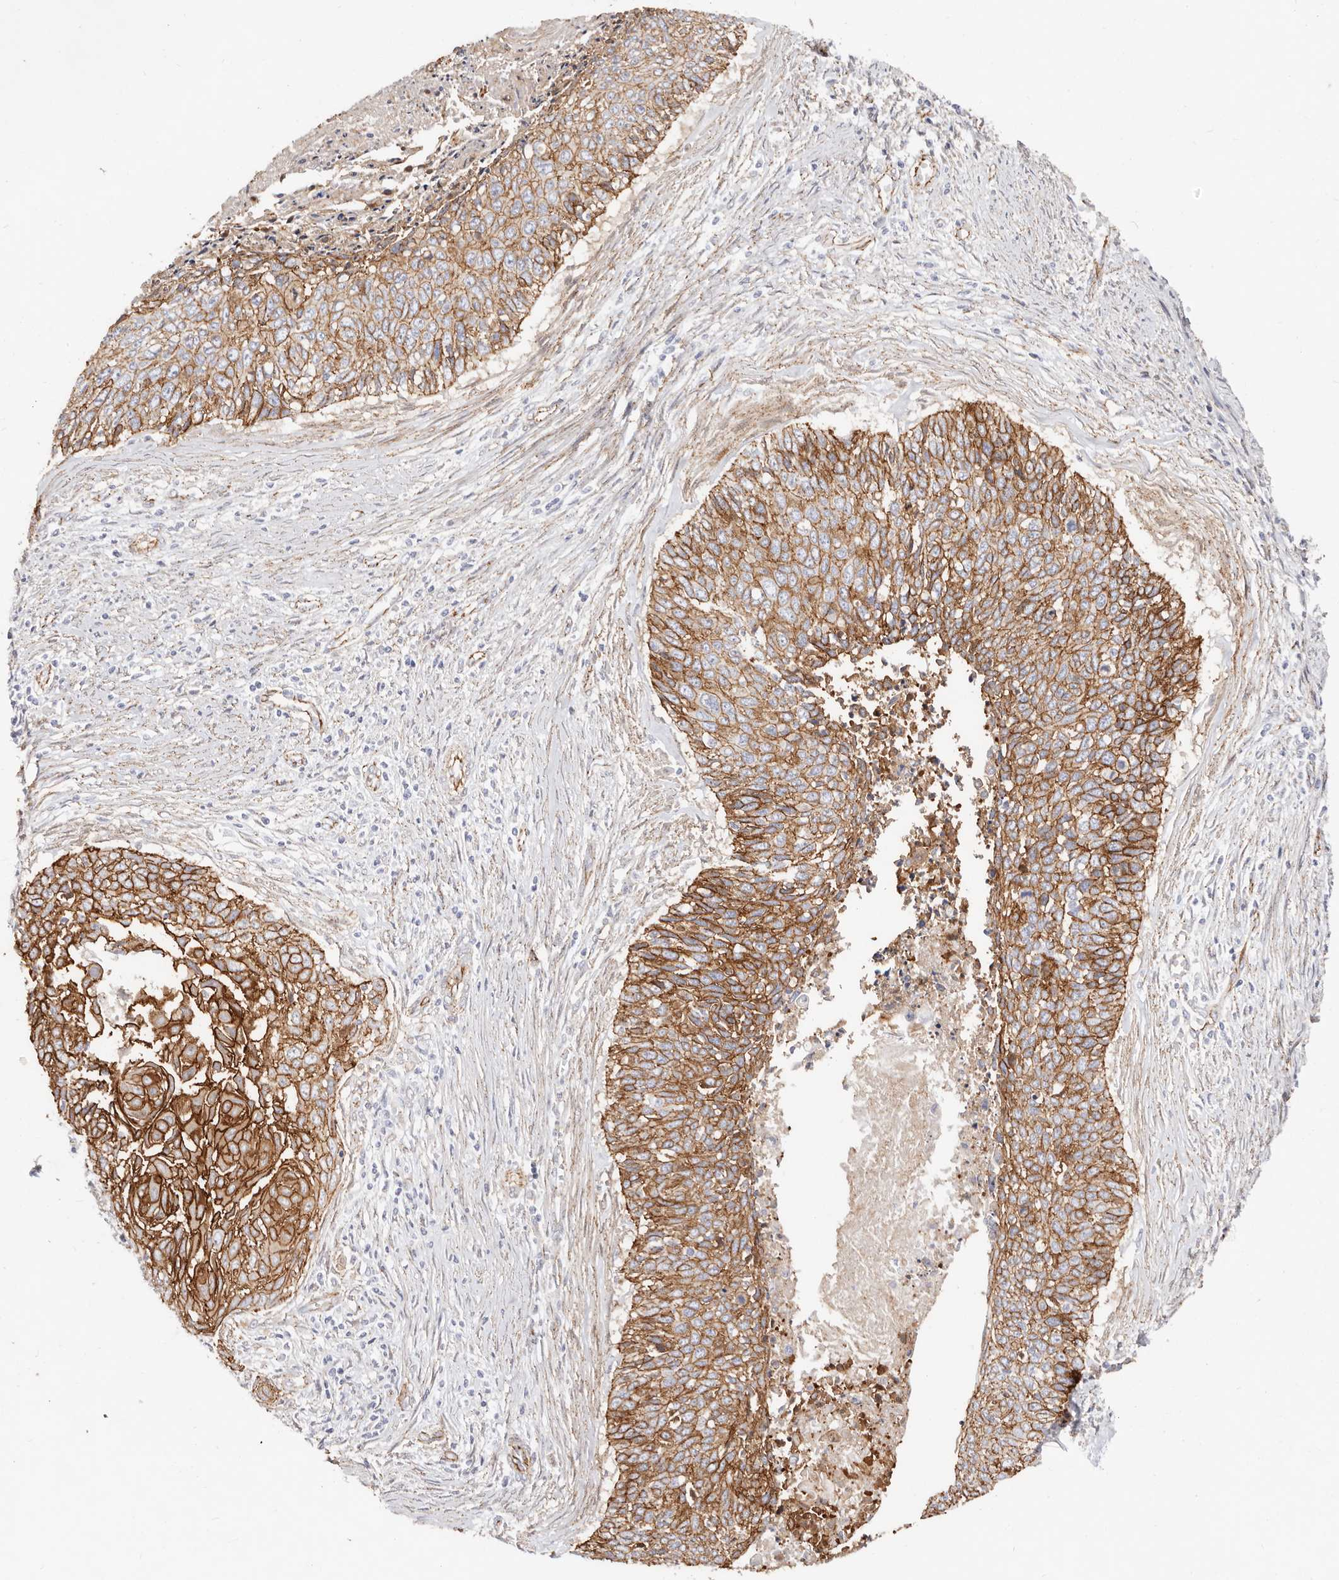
{"staining": {"intensity": "strong", "quantity": ">75%", "location": "cytoplasmic/membranous"}, "tissue": "cervical cancer", "cell_type": "Tumor cells", "image_type": "cancer", "snomed": [{"axis": "morphology", "description": "Squamous cell carcinoma, NOS"}, {"axis": "topography", "description": "Cervix"}], "caption": "A photomicrograph of human cervical cancer (squamous cell carcinoma) stained for a protein demonstrates strong cytoplasmic/membranous brown staining in tumor cells. The protein of interest is shown in brown color, while the nuclei are stained blue.", "gene": "CTNNB1", "patient": {"sex": "female", "age": 55}}